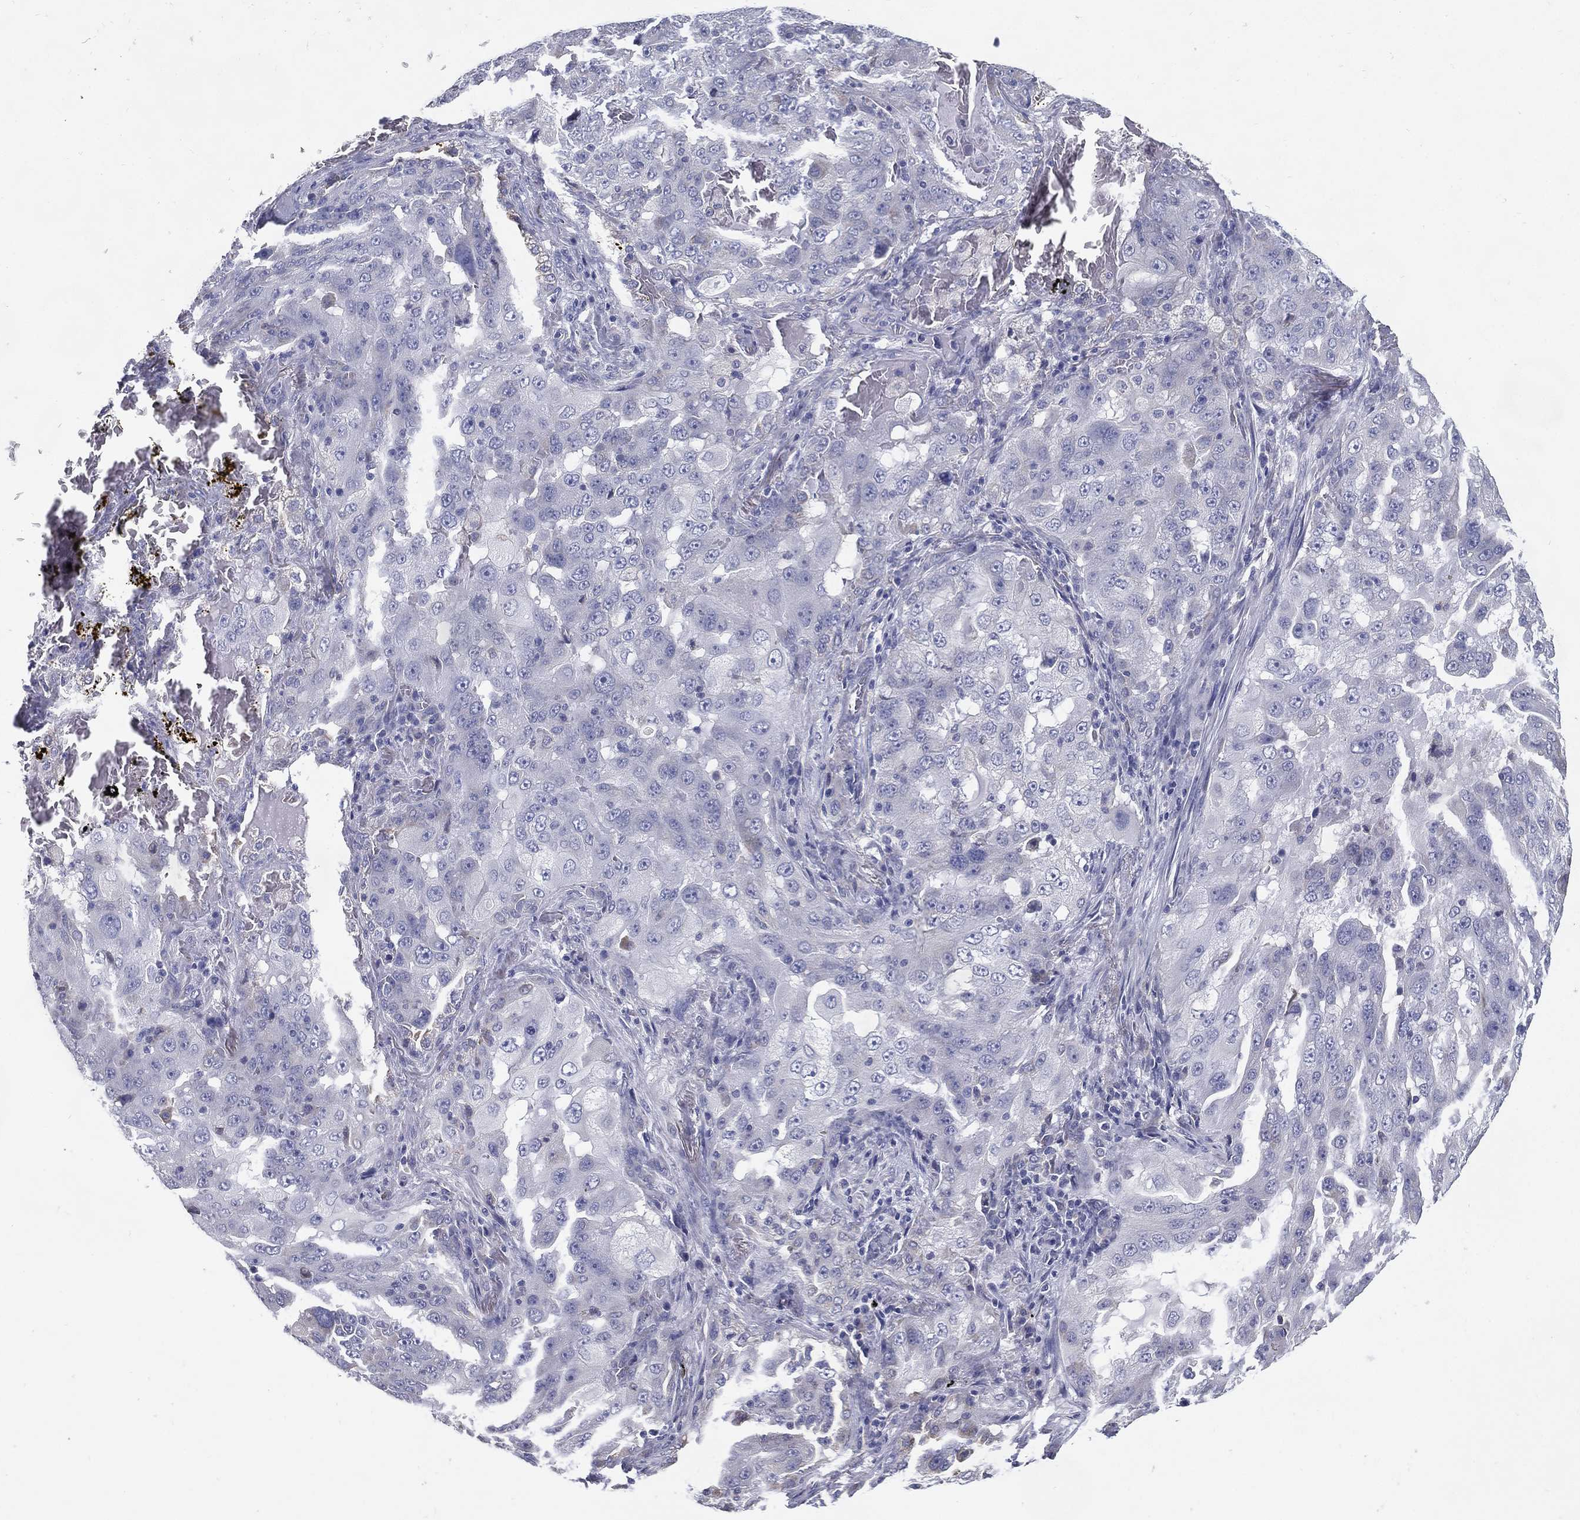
{"staining": {"intensity": "negative", "quantity": "none", "location": "none"}, "tissue": "lung cancer", "cell_type": "Tumor cells", "image_type": "cancer", "snomed": [{"axis": "morphology", "description": "Adenocarcinoma, NOS"}, {"axis": "topography", "description": "Lung"}], "caption": "This is an immunohistochemistry (IHC) micrograph of lung cancer. There is no expression in tumor cells.", "gene": "C19orf18", "patient": {"sex": "female", "age": 61}}